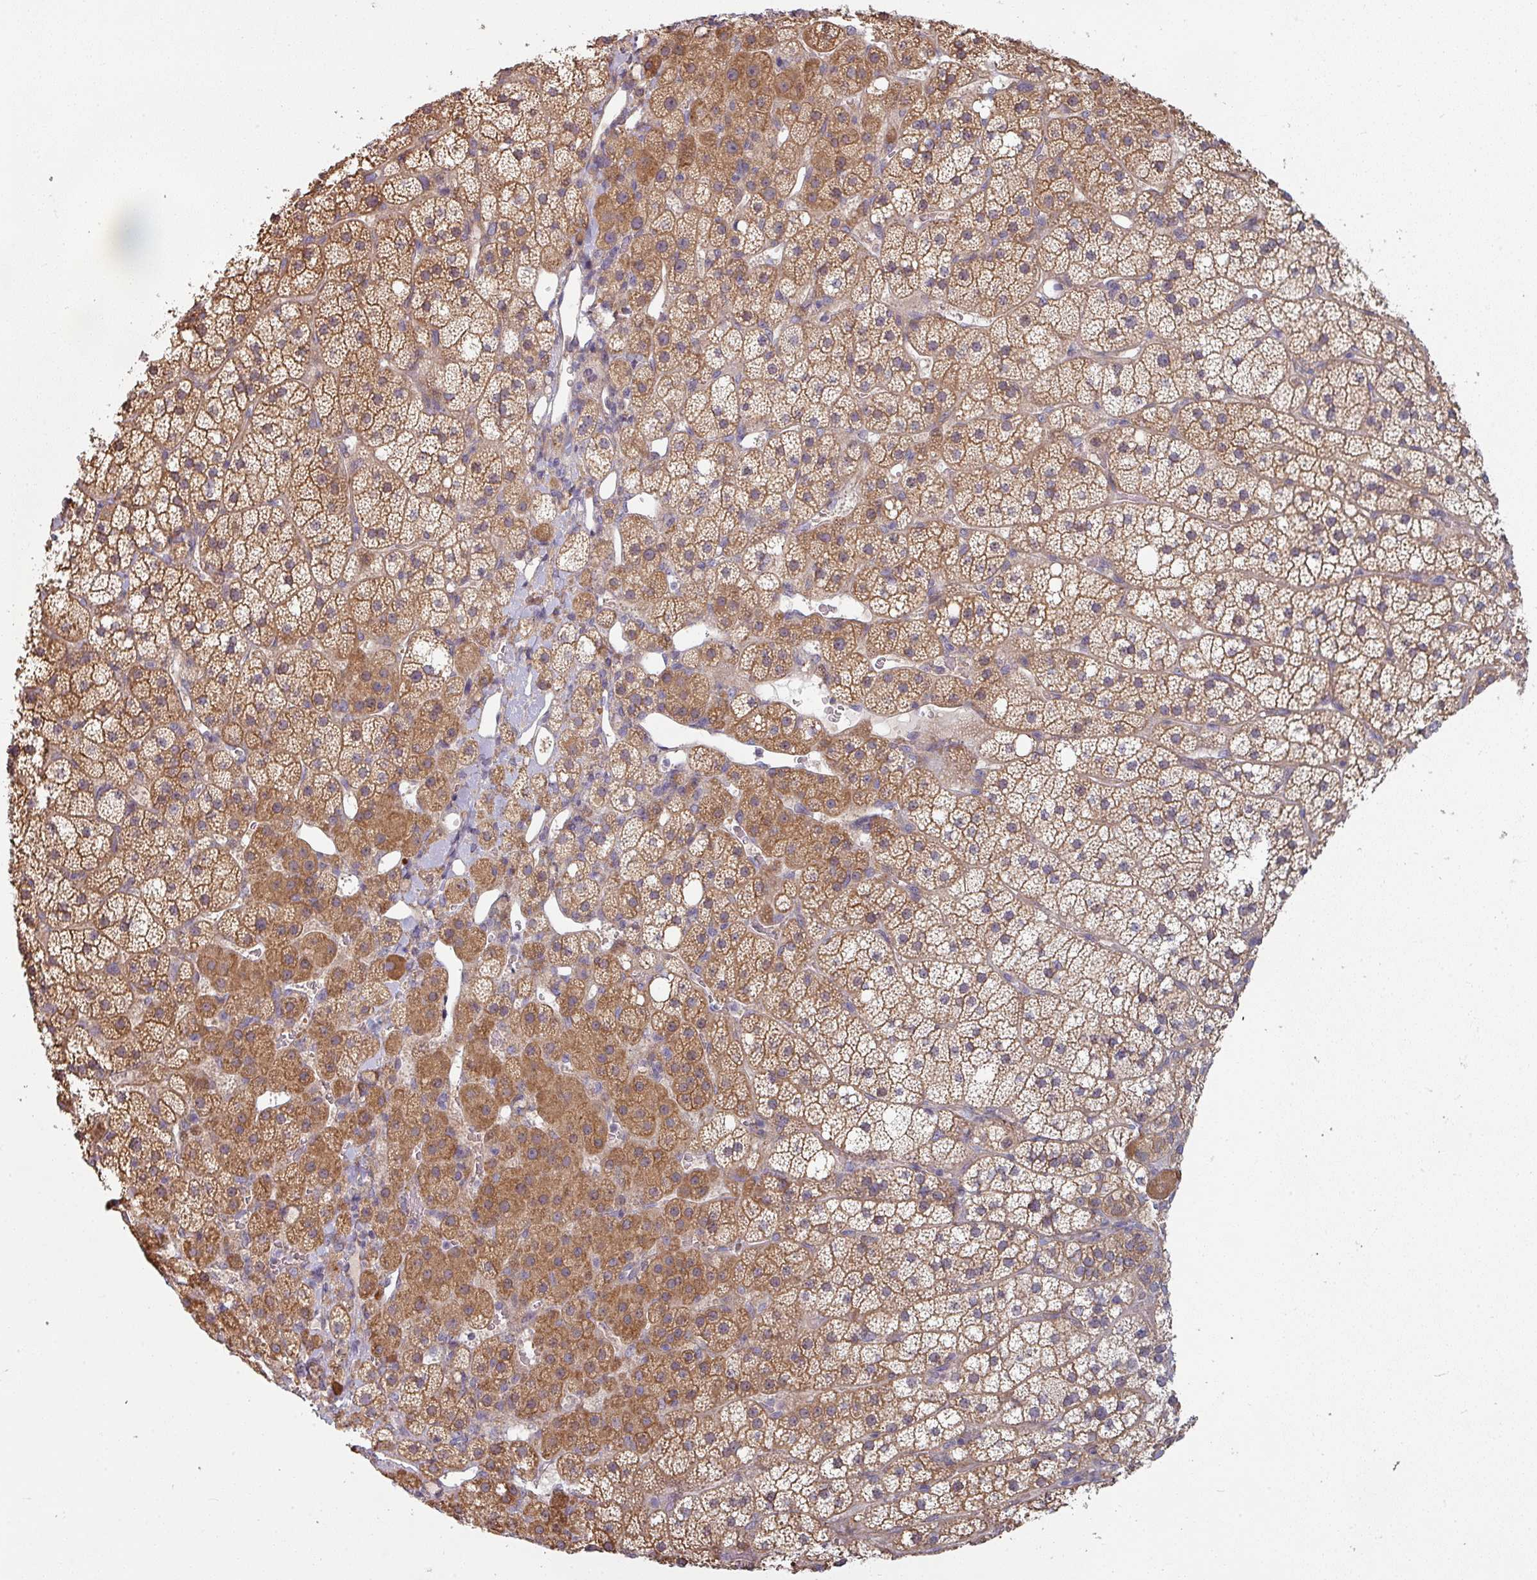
{"staining": {"intensity": "moderate", "quantity": ">75%", "location": "cytoplasmic/membranous"}, "tissue": "adrenal gland", "cell_type": "Glandular cells", "image_type": "normal", "snomed": [{"axis": "morphology", "description": "Normal tissue, NOS"}, {"axis": "topography", "description": "Adrenal gland"}], "caption": "Protein expression analysis of normal adrenal gland displays moderate cytoplasmic/membranous expression in about >75% of glandular cells. Using DAB (brown) and hematoxylin (blue) stains, captured at high magnification using brightfield microscopy.", "gene": "PLEKHJ1", "patient": {"sex": "male", "age": 53}}